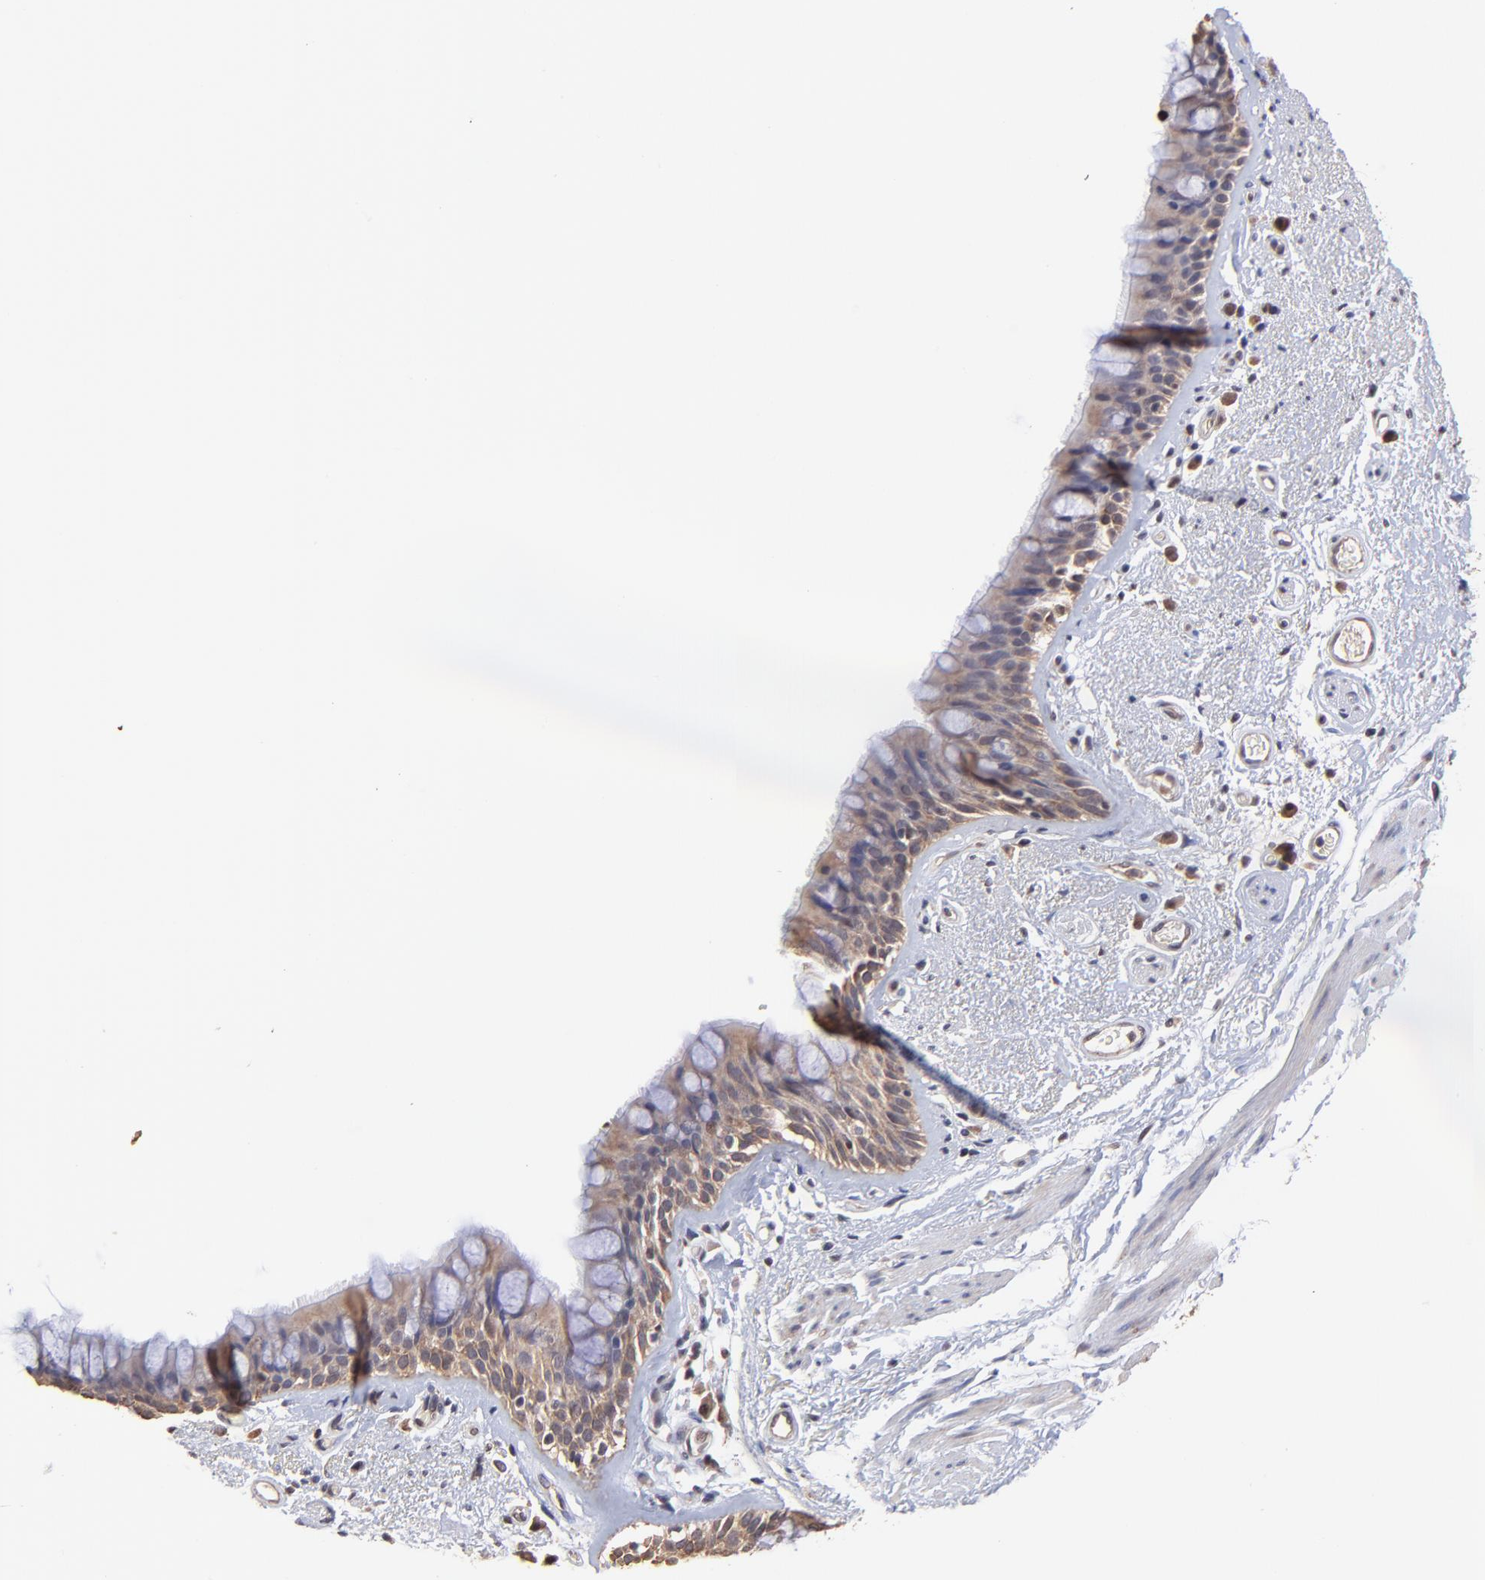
{"staining": {"intensity": "moderate", "quantity": ">75%", "location": "cytoplasmic/membranous"}, "tissue": "bronchus", "cell_type": "Respiratory epithelial cells", "image_type": "normal", "snomed": [{"axis": "morphology", "description": "Normal tissue, NOS"}, {"axis": "morphology", "description": "Adenocarcinoma, NOS"}, {"axis": "topography", "description": "Bronchus"}, {"axis": "topography", "description": "Lung"}], "caption": "Immunohistochemistry (IHC) of benign bronchus reveals medium levels of moderate cytoplasmic/membranous staining in about >75% of respiratory epithelial cells. The staining was performed using DAB (3,3'-diaminobenzidine) to visualize the protein expression in brown, while the nuclei were stained in blue with hematoxylin (Magnification: 20x).", "gene": "PSMA6", "patient": {"sex": "female", "age": 54}}